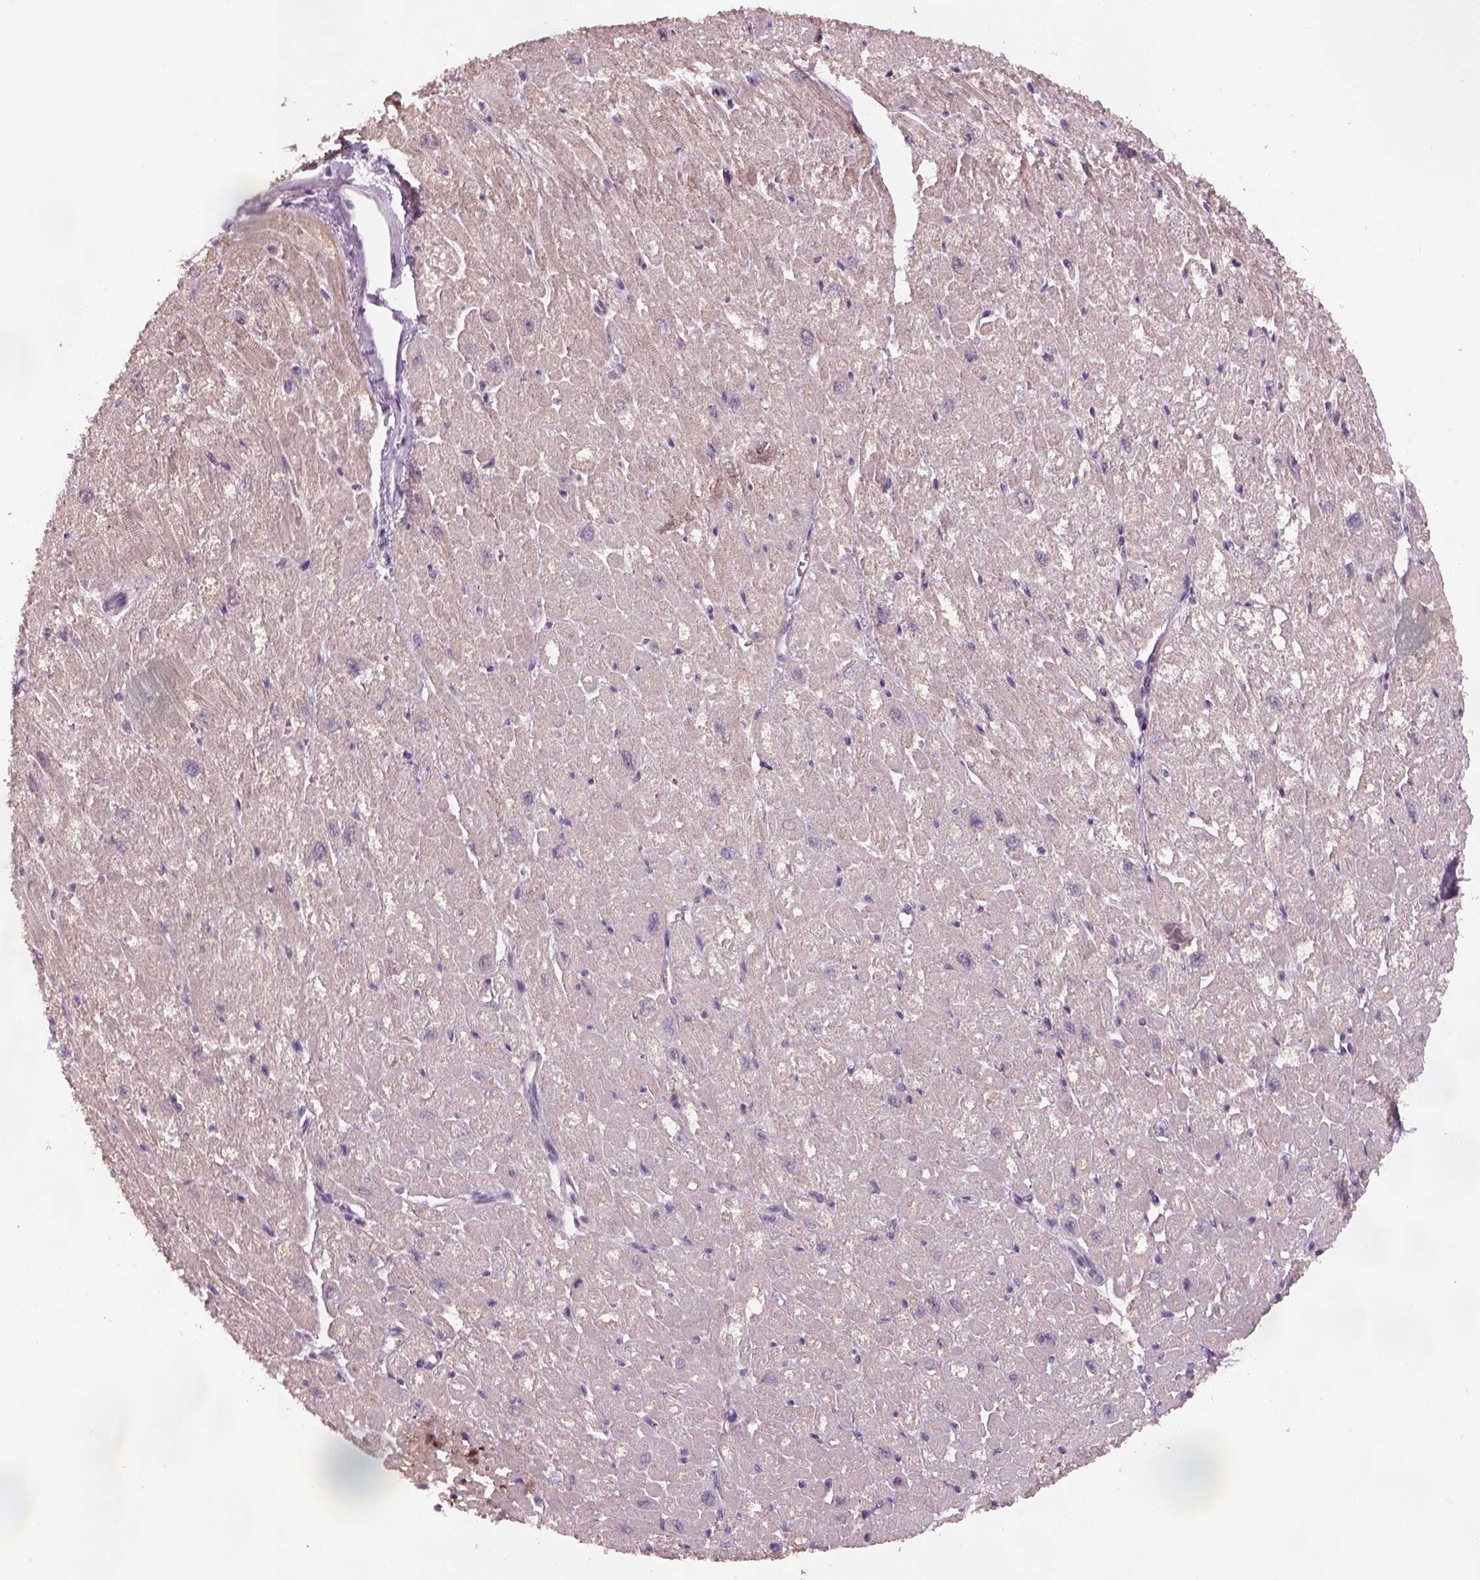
{"staining": {"intensity": "negative", "quantity": "none", "location": "none"}, "tissue": "heart muscle", "cell_type": "Cardiomyocytes", "image_type": "normal", "snomed": [{"axis": "morphology", "description": "Normal tissue, NOS"}, {"axis": "topography", "description": "Heart"}], "caption": "Benign heart muscle was stained to show a protein in brown. There is no significant expression in cardiomyocytes. (DAB immunohistochemistry, high magnification).", "gene": "GDNF", "patient": {"sex": "male", "age": 61}}